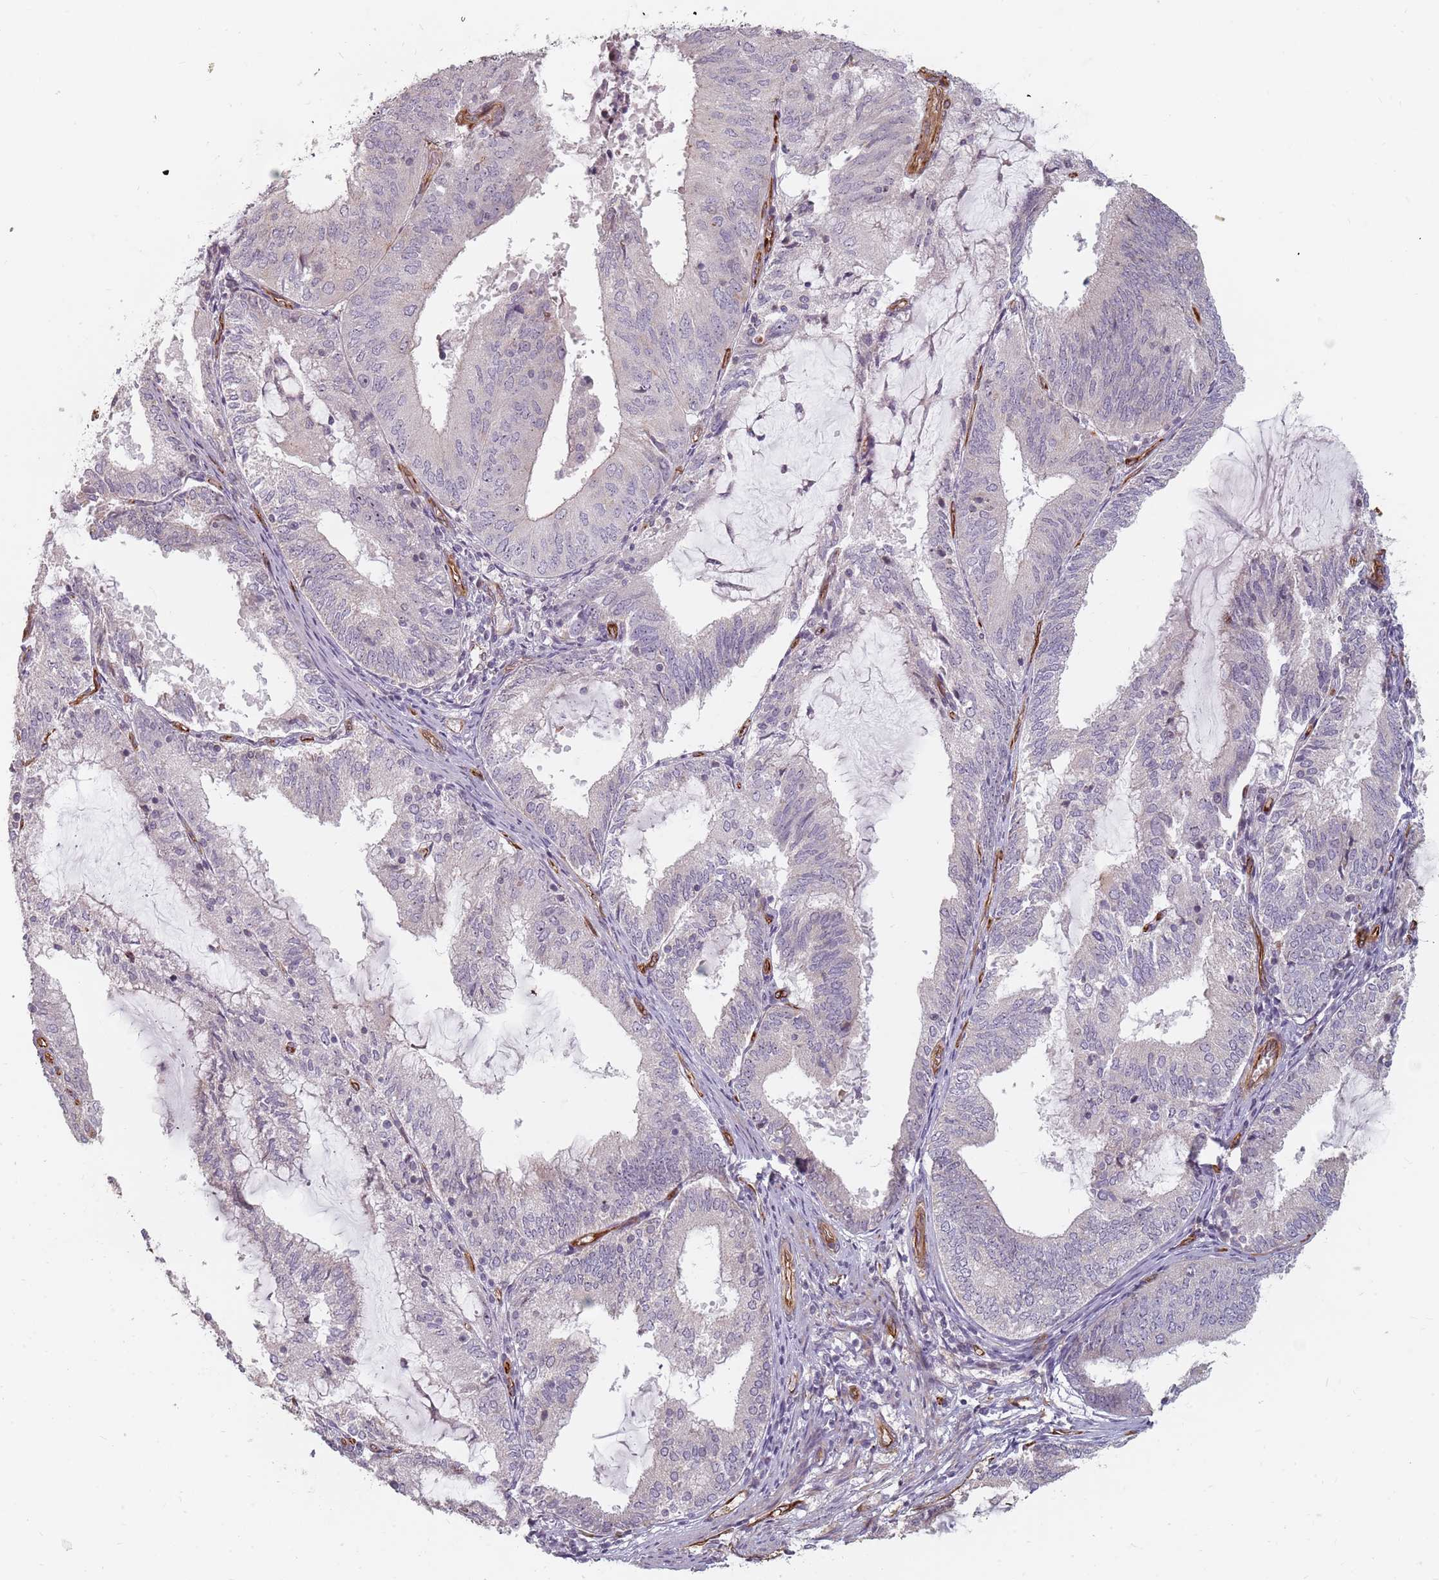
{"staining": {"intensity": "negative", "quantity": "none", "location": "none"}, "tissue": "endometrial cancer", "cell_type": "Tumor cells", "image_type": "cancer", "snomed": [{"axis": "morphology", "description": "Adenocarcinoma, NOS"}, {"axis": "topography", "description": "Endometrium"}], "caption": "The photomicrograph displays no staining of tumor cells in endometrial cancer (adenocarcinoma). (Stains: DAB immunohistochemistry (IHC) with hematoxylin counter stain, Microscopy: brightfield microscopy at high magnification).", "gene": "GAS2L3", "patient": {"sex": "female", "age": 81}}